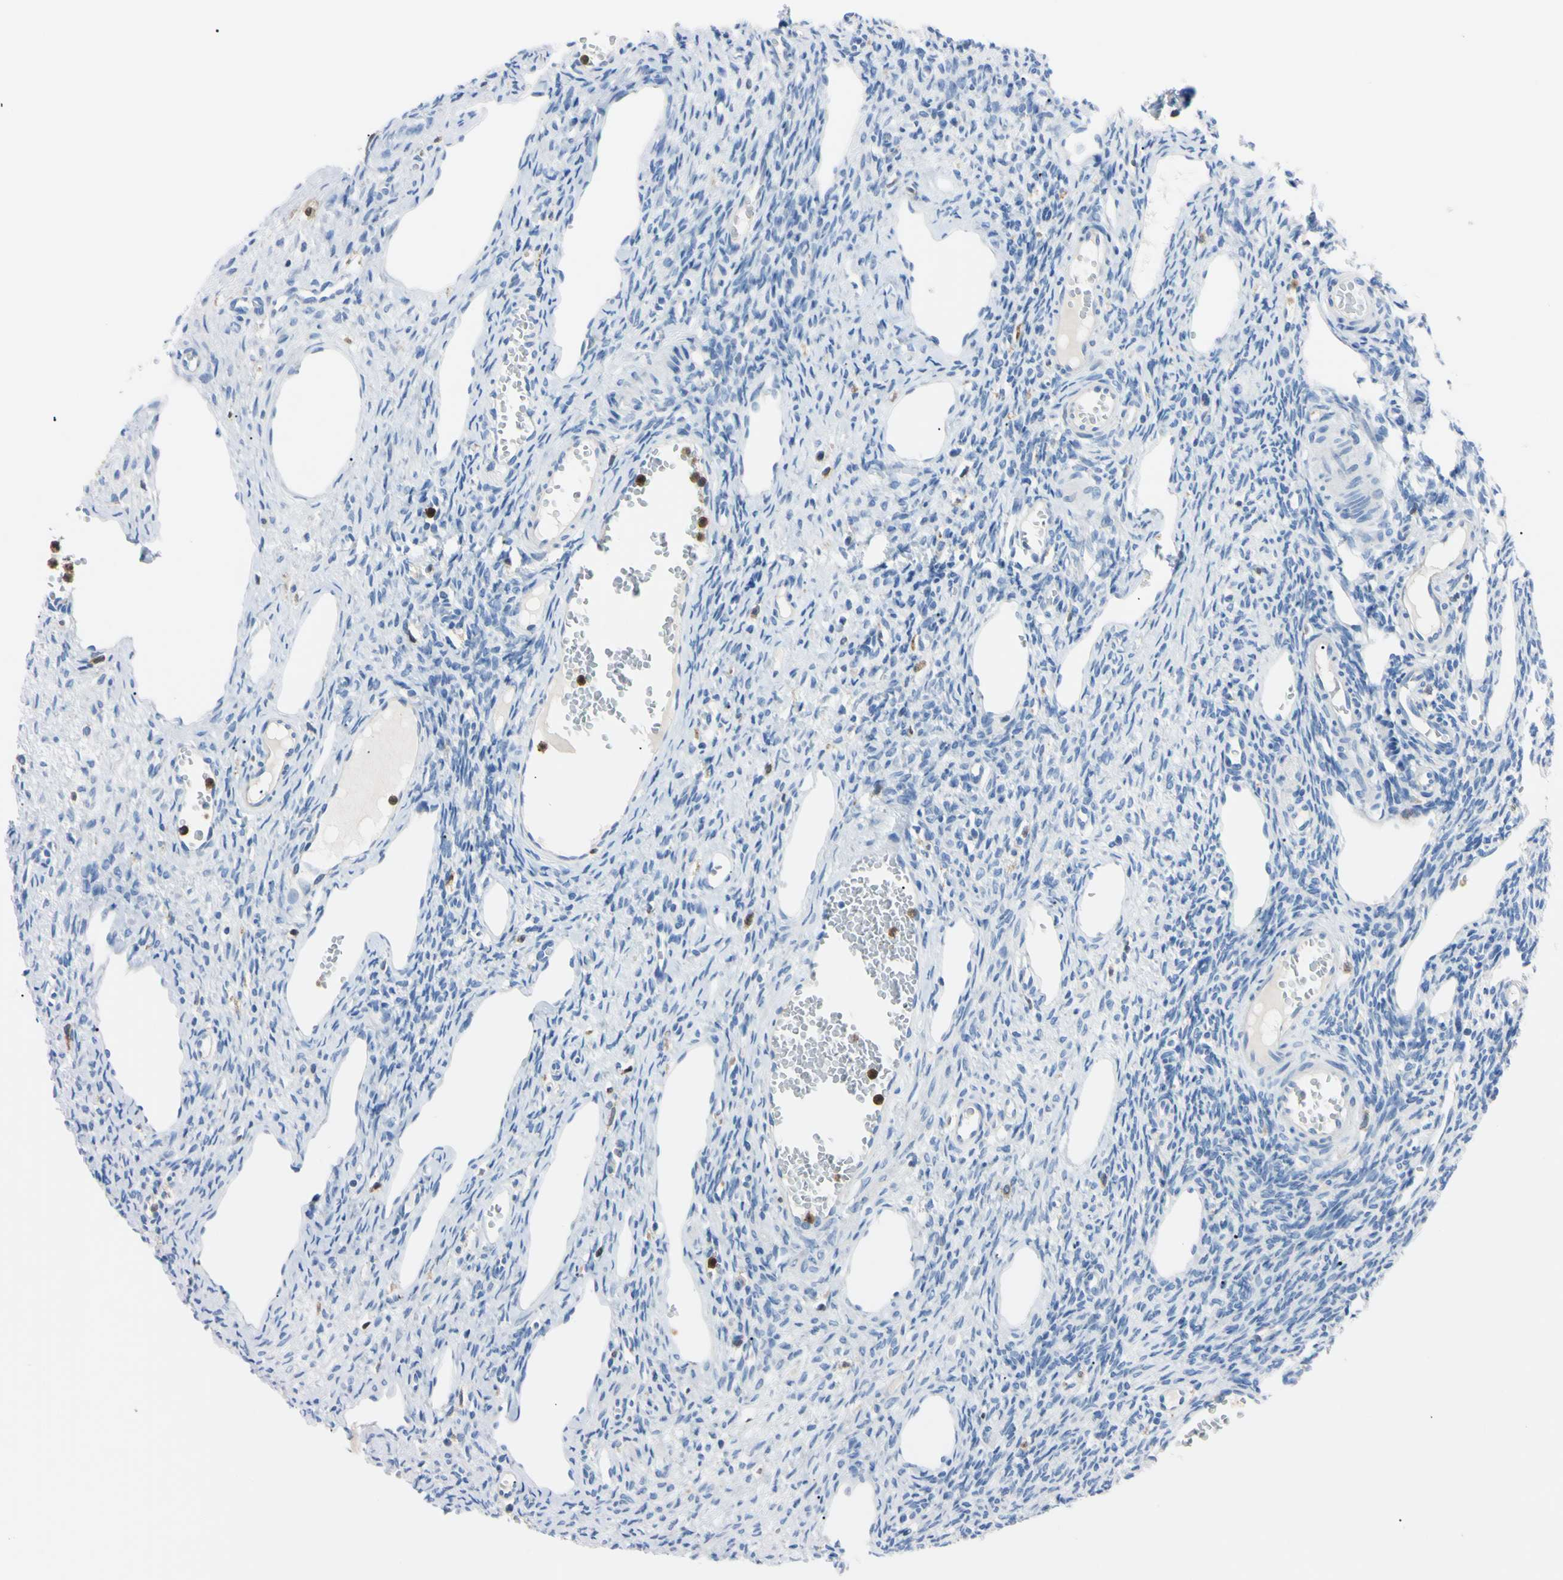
{"staining": {"intensity": "negative", "quantity": "none", "location": "none"}, "tissue": "ovary", "cell_type": "Ovarian stroma cells", "image_type": "normal", "snomed": [{"axis": "morphology", "description": "Normal tissue, NOS"}, {"axis": "topography", "description": "Ovary"}], "caption": "A micrograph of ovary stained for a protein exhibits no brown staining in ovarian stroma cells.", "gene": "NCF4", "patient": {"sex": "female", "age": 33}}